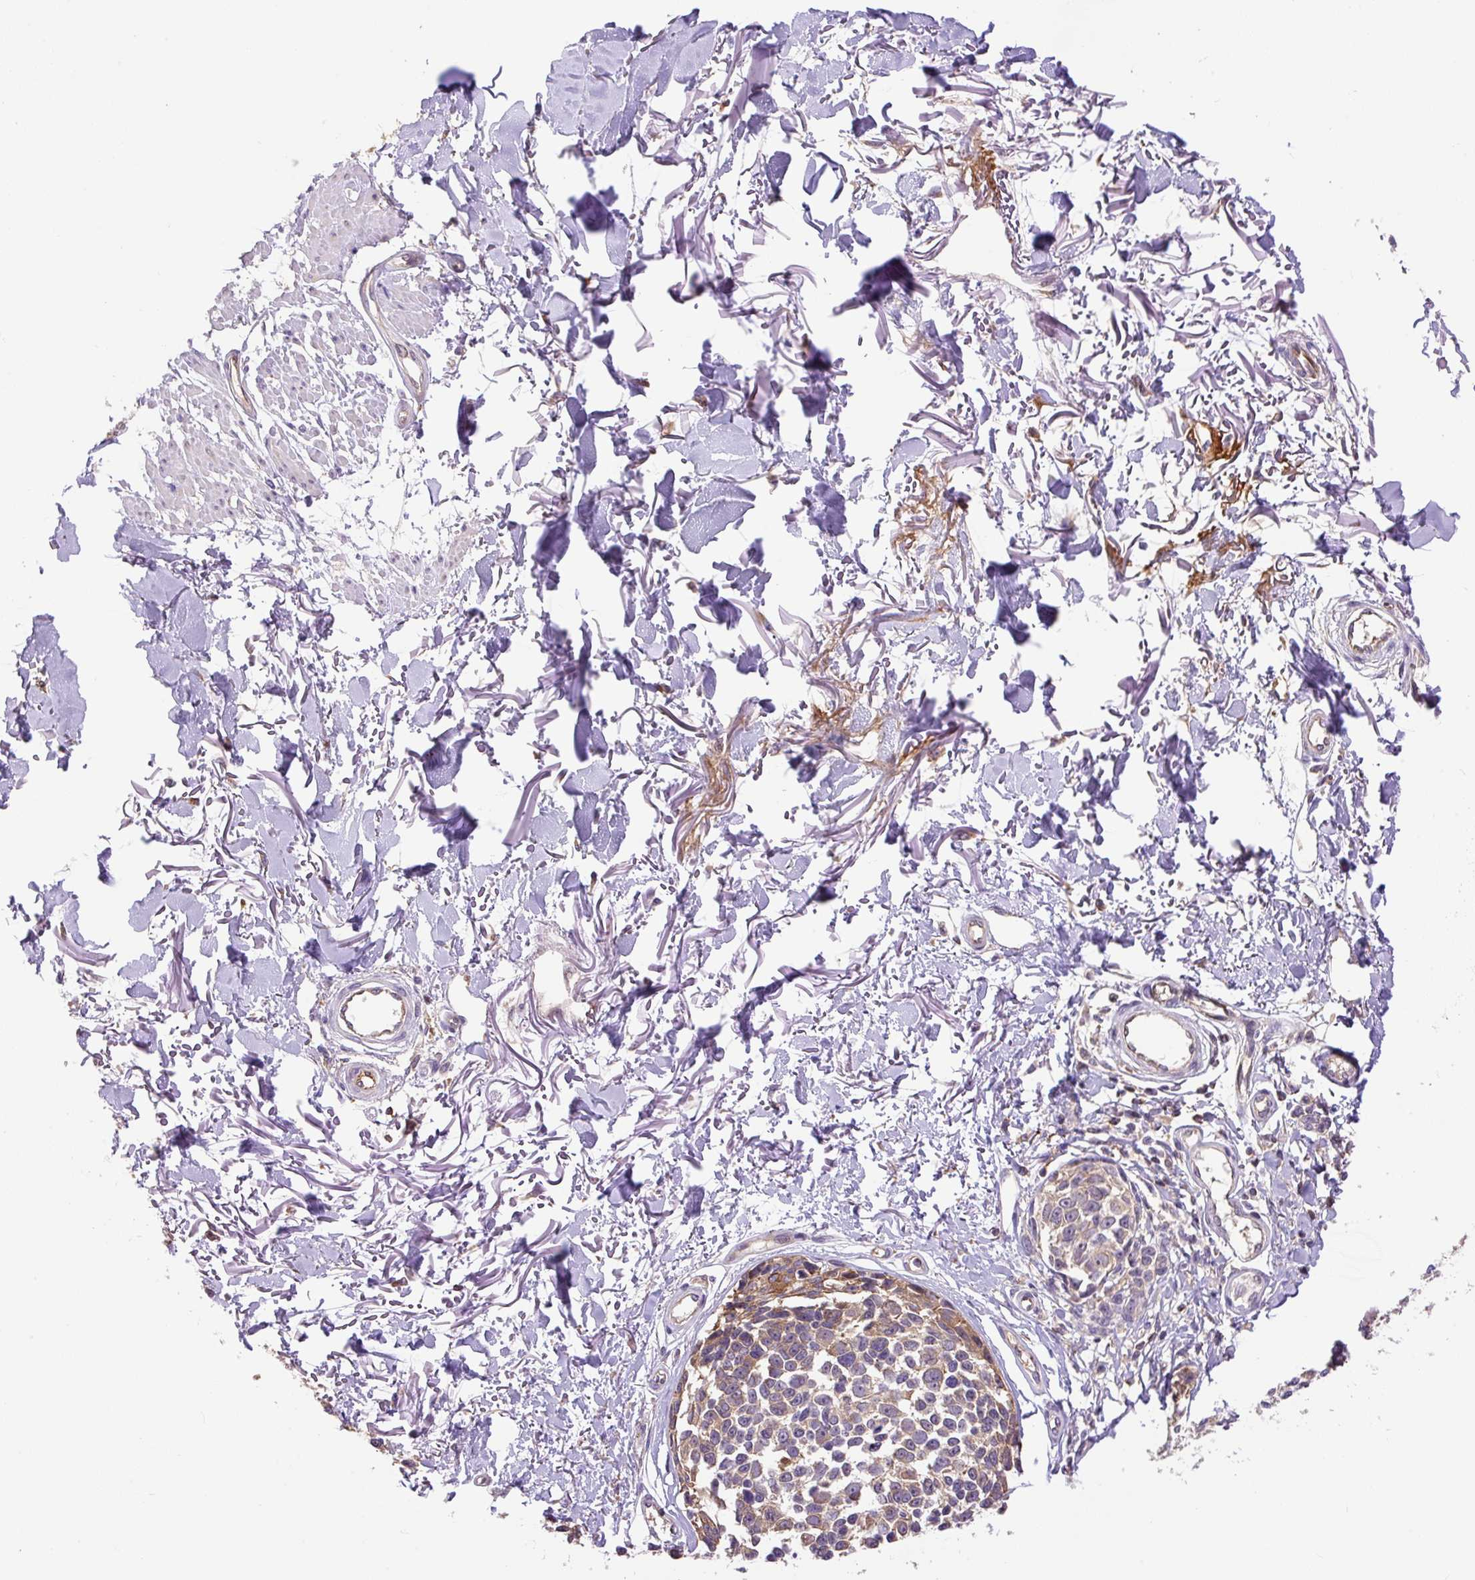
{"staining": {"intensity": "moderate", "quantity": "25%-75%", "location": "cytoplasmic/membranous"}, "tissue": "melanoma", "cell_type": "Tumor cells", "image_type": "cancer", "snomed": [{"axis": "morphology", "description": "Malignant melanoma, NOS"}, {"axis": "topography", "description": "Skin"}], "caption": "This micrograph demonstrates IHC staining of human malignant melanoma, with medium moderate cytoplasmic/membranous positivity in approximately 25%-75% of tumor cells.", "gene": "PPME1", "patient": {"sex": "male", "age": 73}}